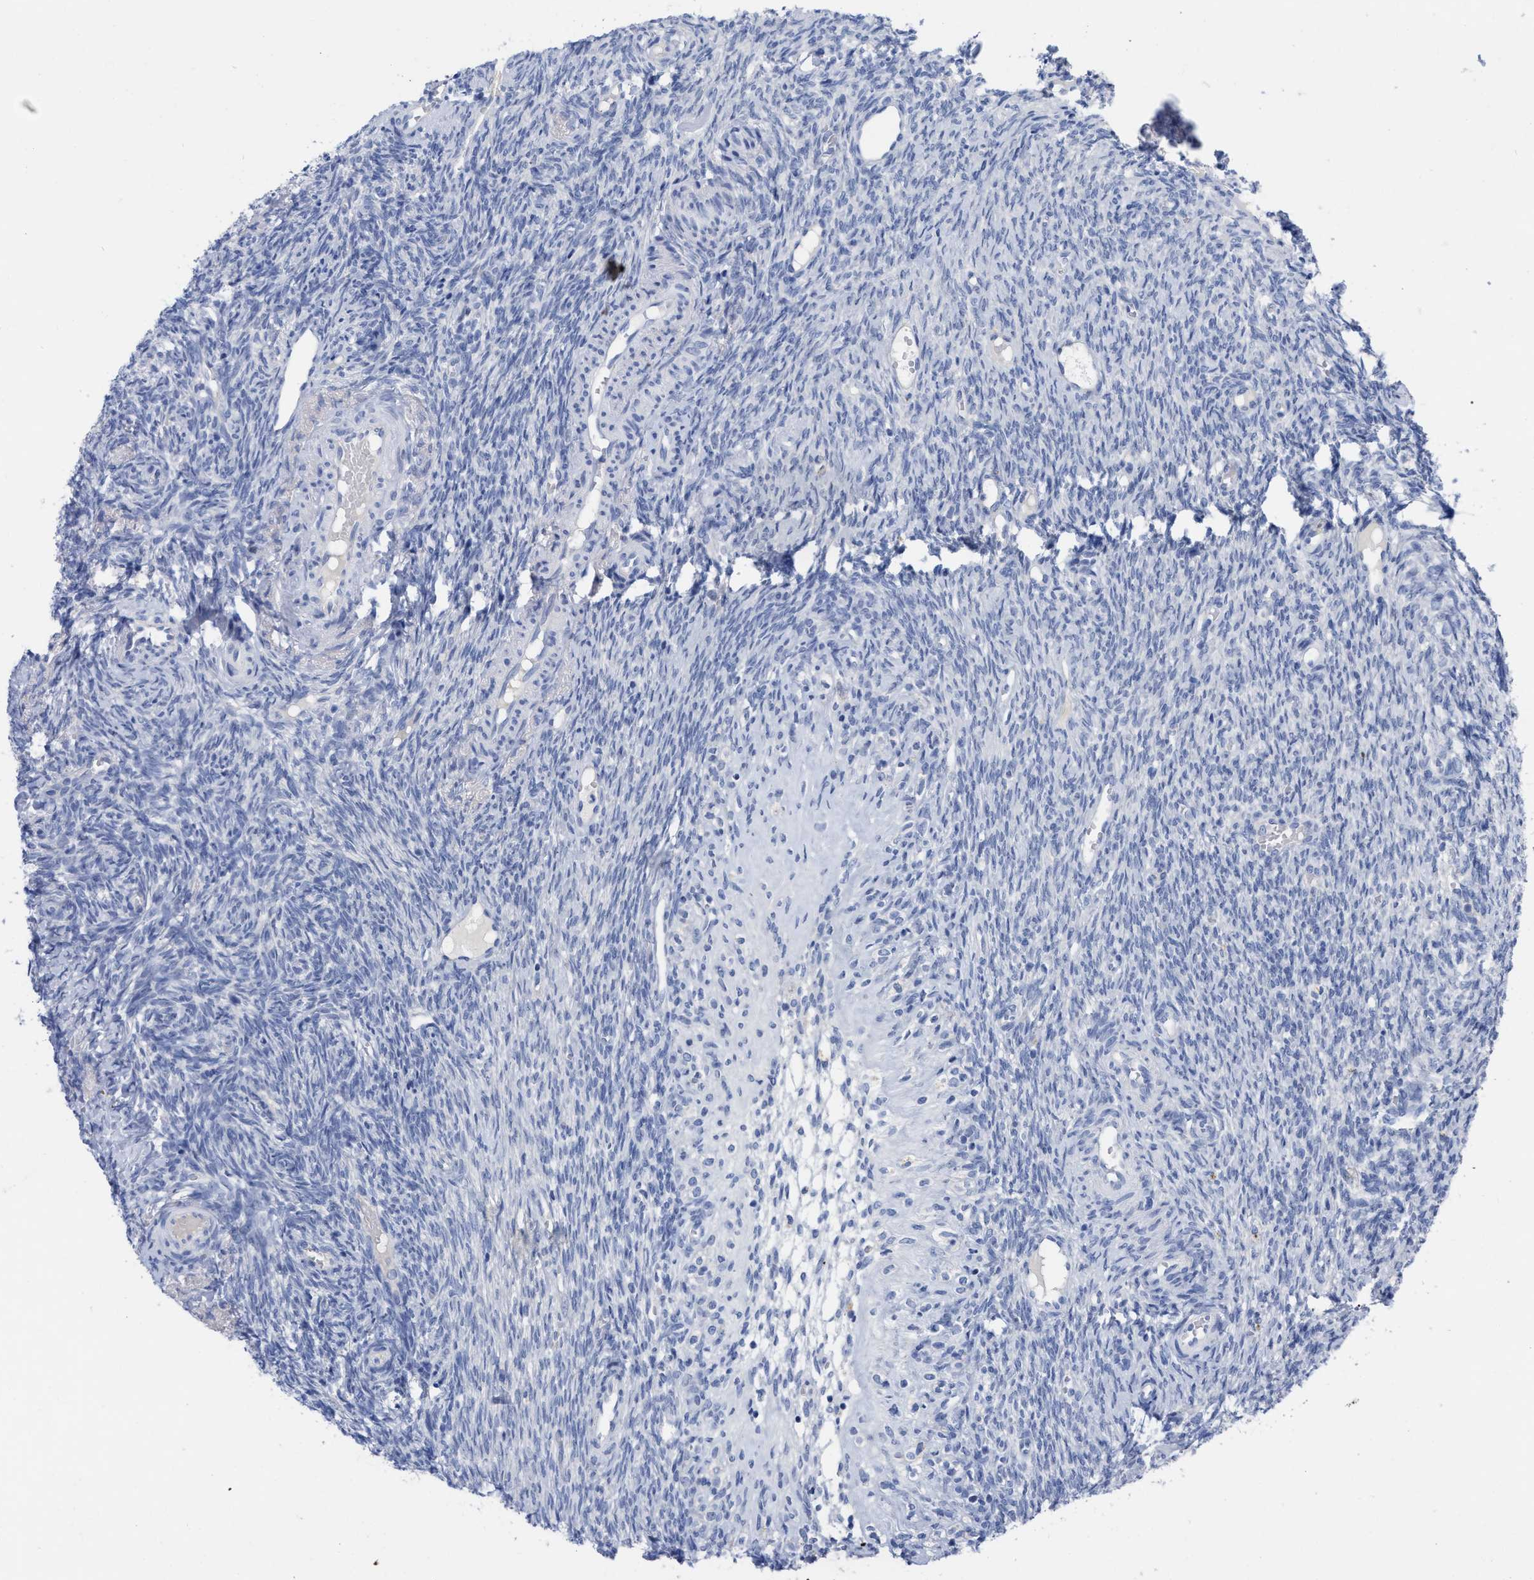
{"staining": {"intensity": "weak", "quantity": "25%-75%", "location": "cytoplasmic/membranous"}, "tissue": "ovary", "cell_type": "Follicle cells", "image_type": "normal", "snomed": [{"axis": "morphology", "description": "Normal tissue, NOS"}, {"axis": "topography", "description": "Ovary"}], "caption": "An immunohistochemistry (IHC) micrograph of unremarkable tissue is shown. Protein staining in brown labels weak cytoplasmic/membranous positivity in ovary within follicle cells.", "gene": "HAPLN1", "patient": {"sex": "female", "age": 41}}